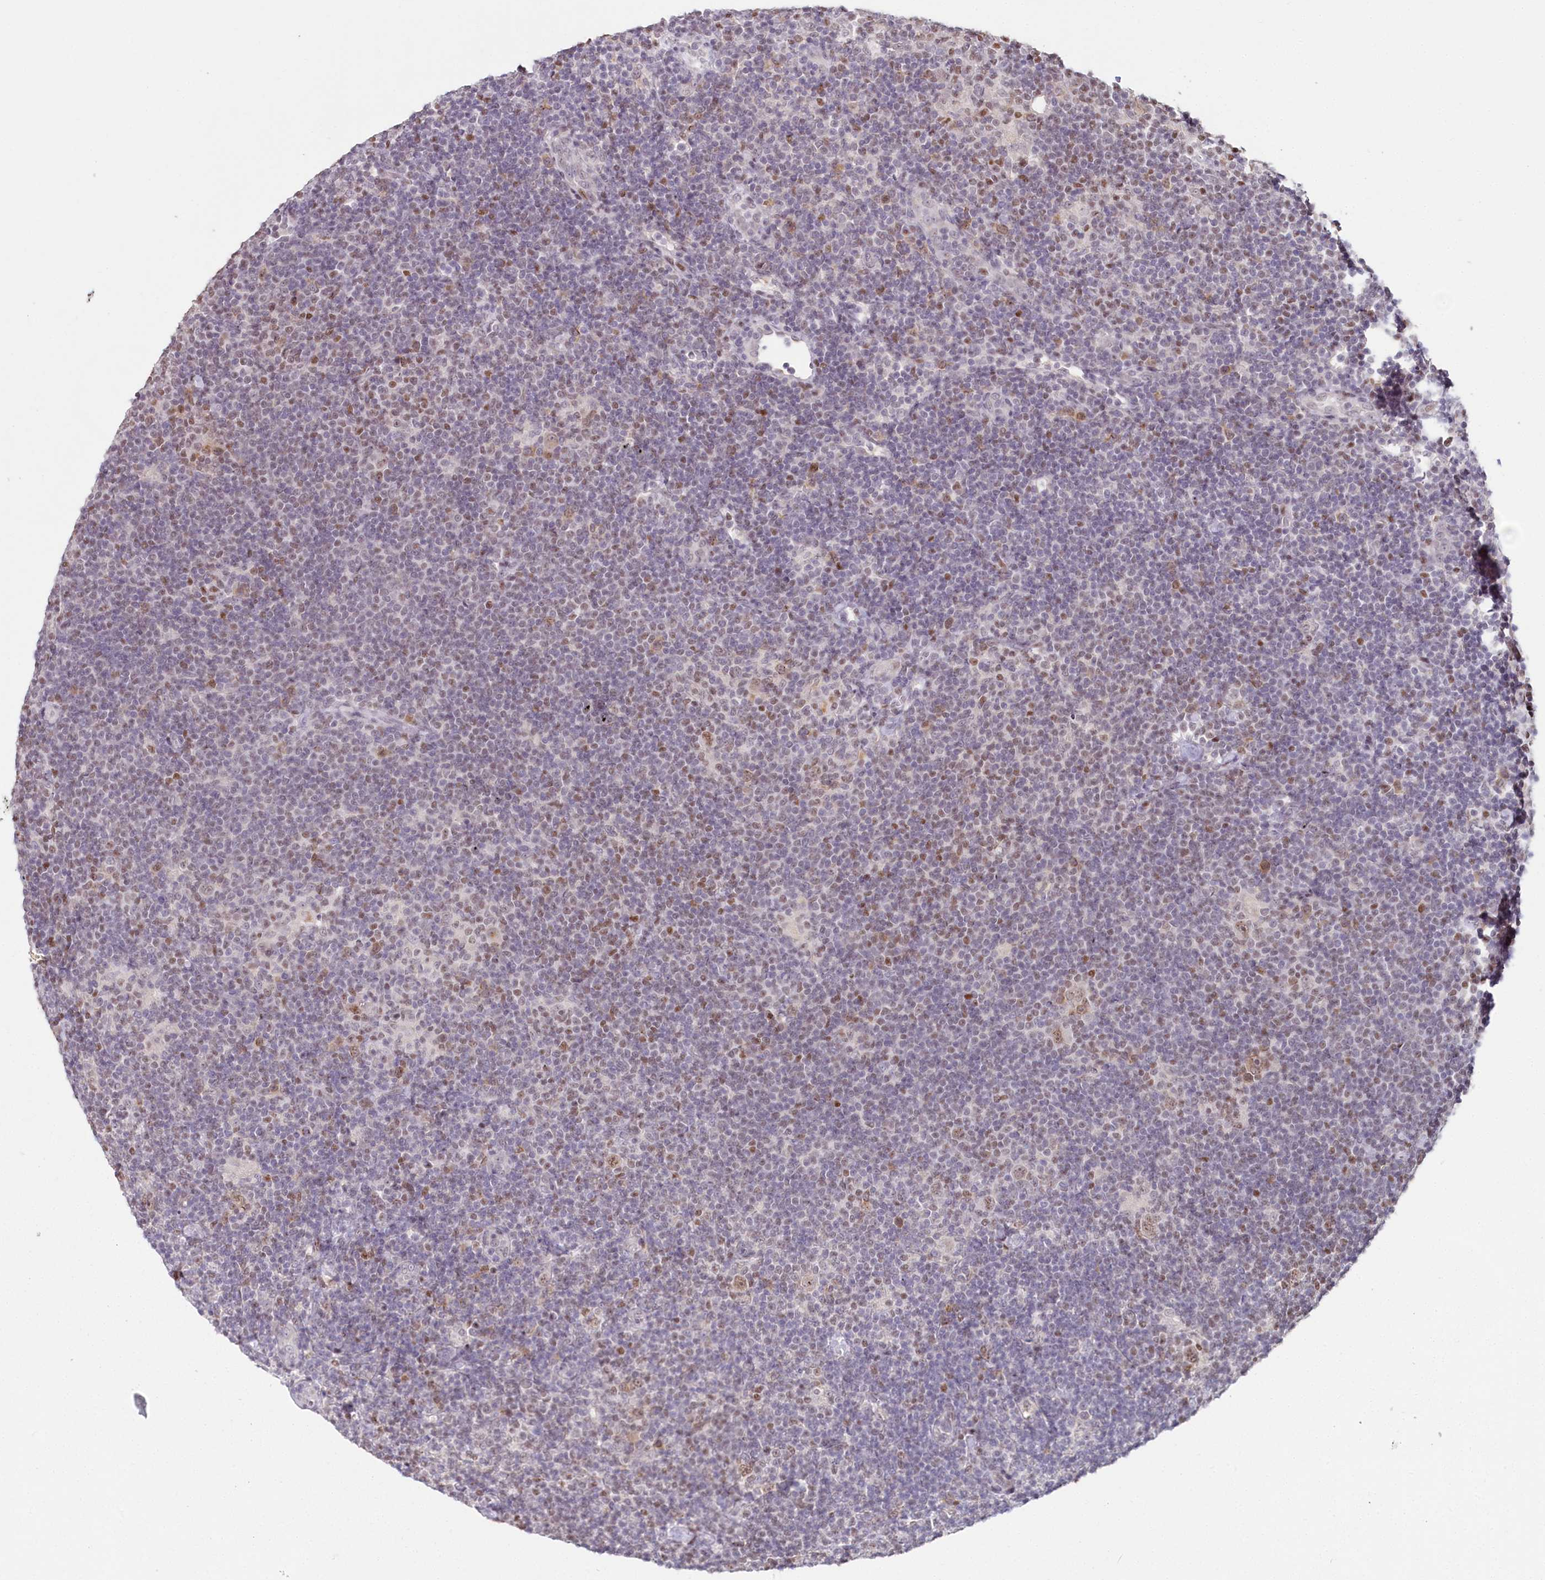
{"staining": {"intensity": "moderate", "quantity": ">75%", "location": "nuclear"}, "tissue": "lymphoma", "cell_type": "Tumor cells", "image_type": "cancer", "snomed": [{"axis": "morphology", "description": "Hodgkin's disease, NOS"}, {"axis": "topography", "description": "Lymph node"}], "caption": "About >75% of tumor cells in human lymphoma reveal moderate nuclear protein expression as visualized by brown immunohistochemical staining.", "gene": "HPD", "patient": {"sex": "female", "age": 57}}